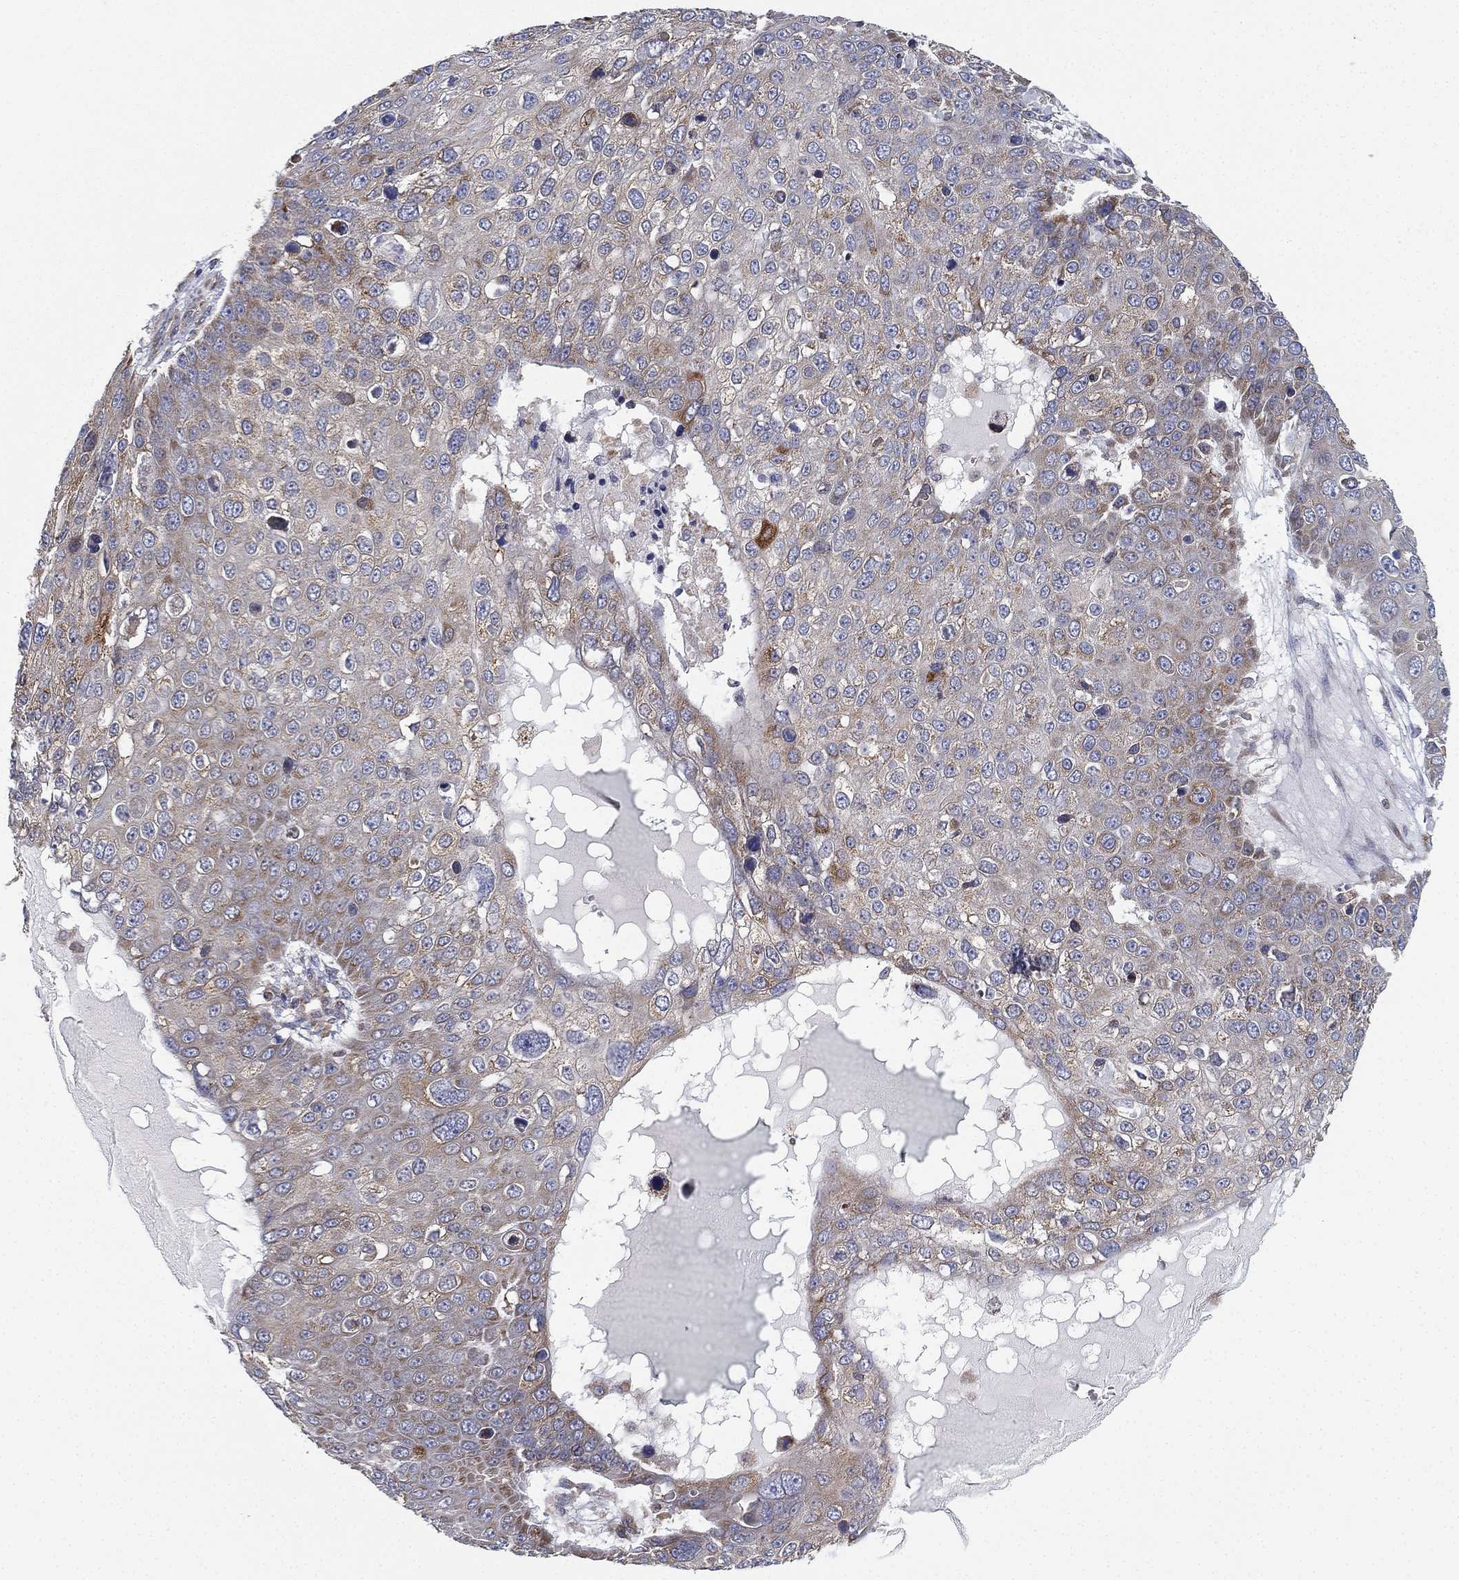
{"staining": {"intensity": "weak", "quantity": "<25%", "location": "cytoplasmic/membranous"}, "tissue": "skin cancer", "cell_type": "Tumor cells", "image_type": "cancer", "snomed": [{"axis": "morphology", "description": "Squamous cell carcinoma, NOS"}, {"axis": "topography", "description": "Skin"}], "caption": "This is a photomicrograph of immunohistochemistry staining of skin cancer (squamous cell carcinoma), which shows no staining in tumor cells.", "gene": "CYB5B", "patient": {"sex": "male", "age": 71}}